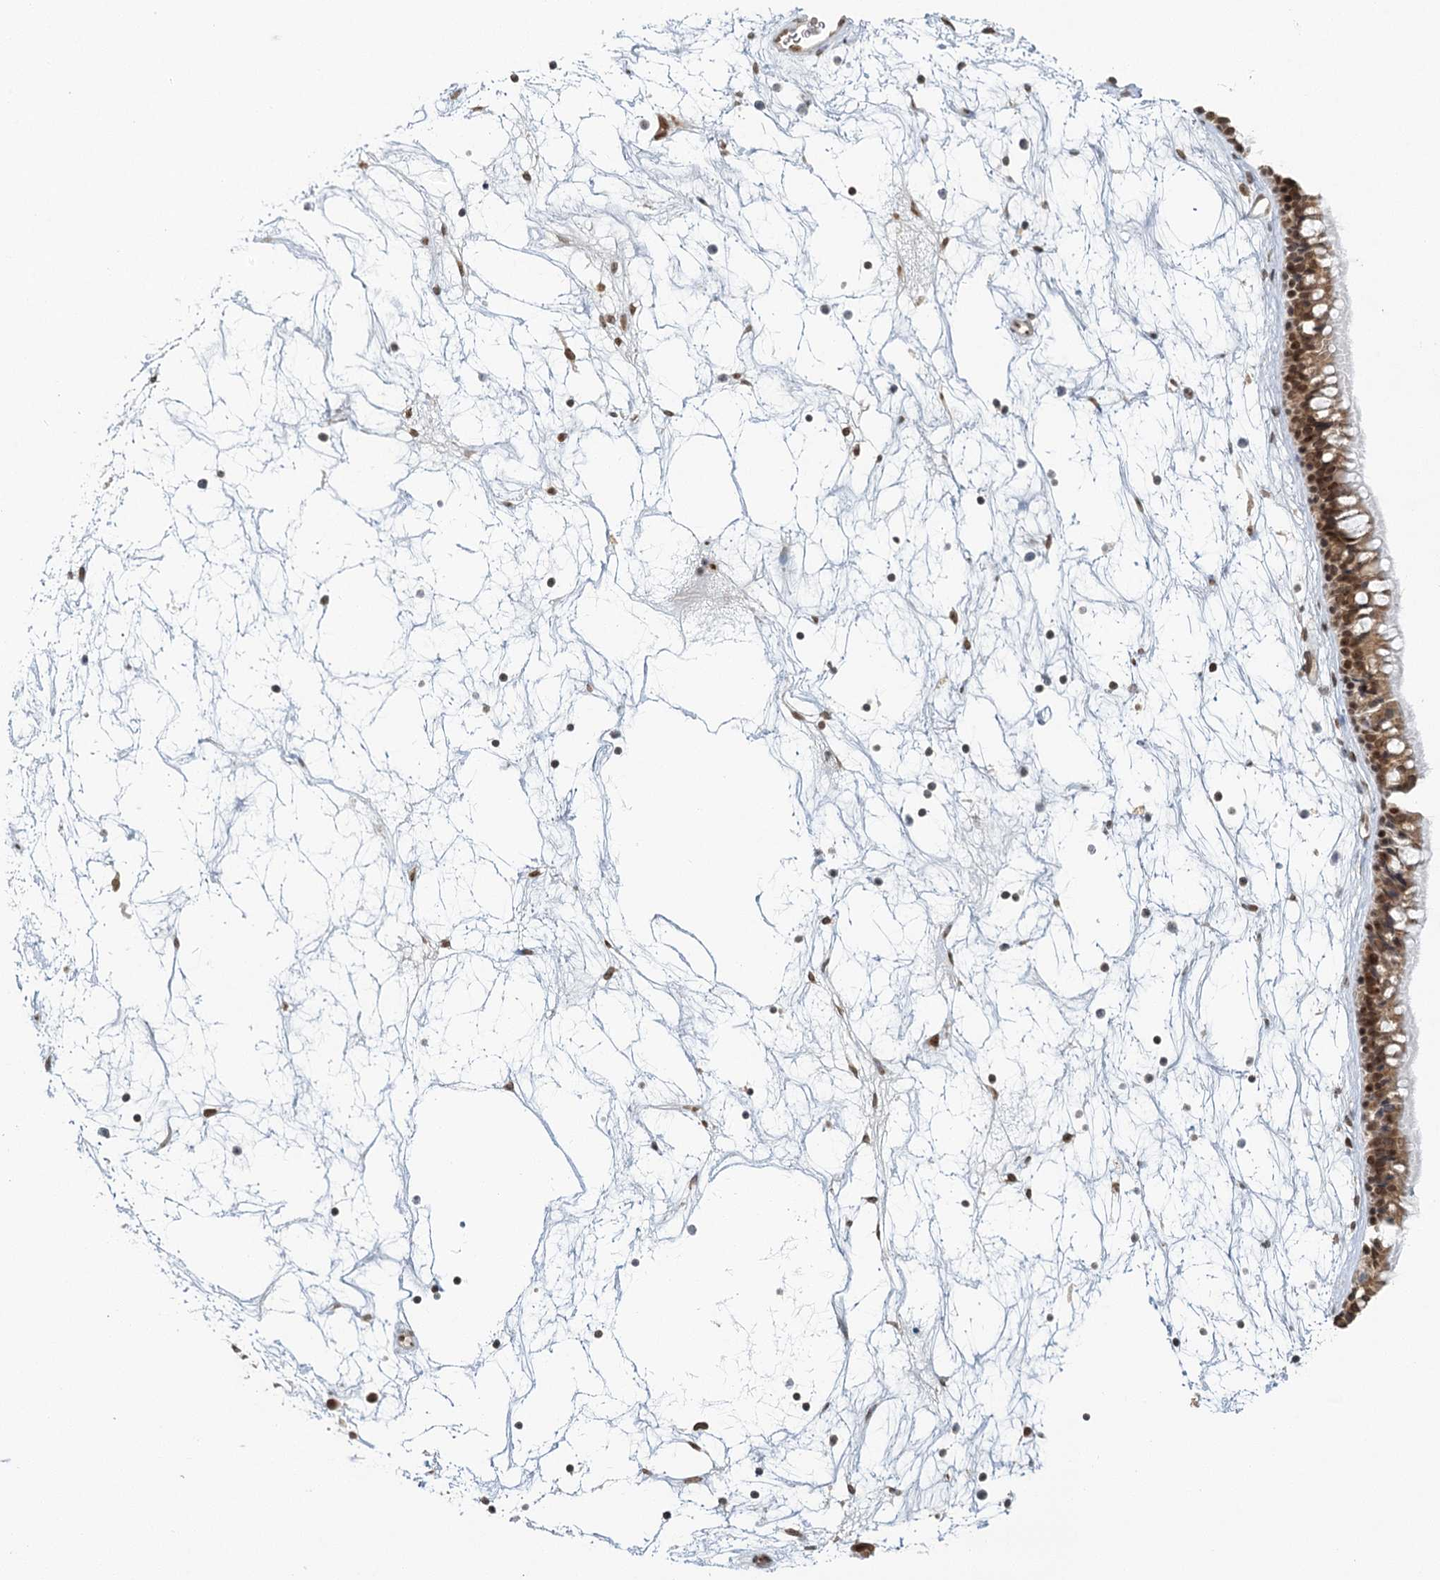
{"staining": {"intensity": "moderate", "quantity": ">75%", "location": "cytoplasmic/membranous,nuclear"}, "tissue": "nasopharynx", "cell_type": "Respiratory epithelial cells", "image_type": "normal", "snomed": [{"axis": "morphology", "description": "Normal tissue, NOS"}, {"axis": "topography", "description": "Nasopharynx"}], "caption": "The photomicrograph shows staining of normal nasopharynx, revealing moderate cytoplasmic/membranous,nuclear protein expression (brown color) within respiratory epithelial cells.", "gene": "TREX1", "patient": {"sex": "male", "age": 64}}